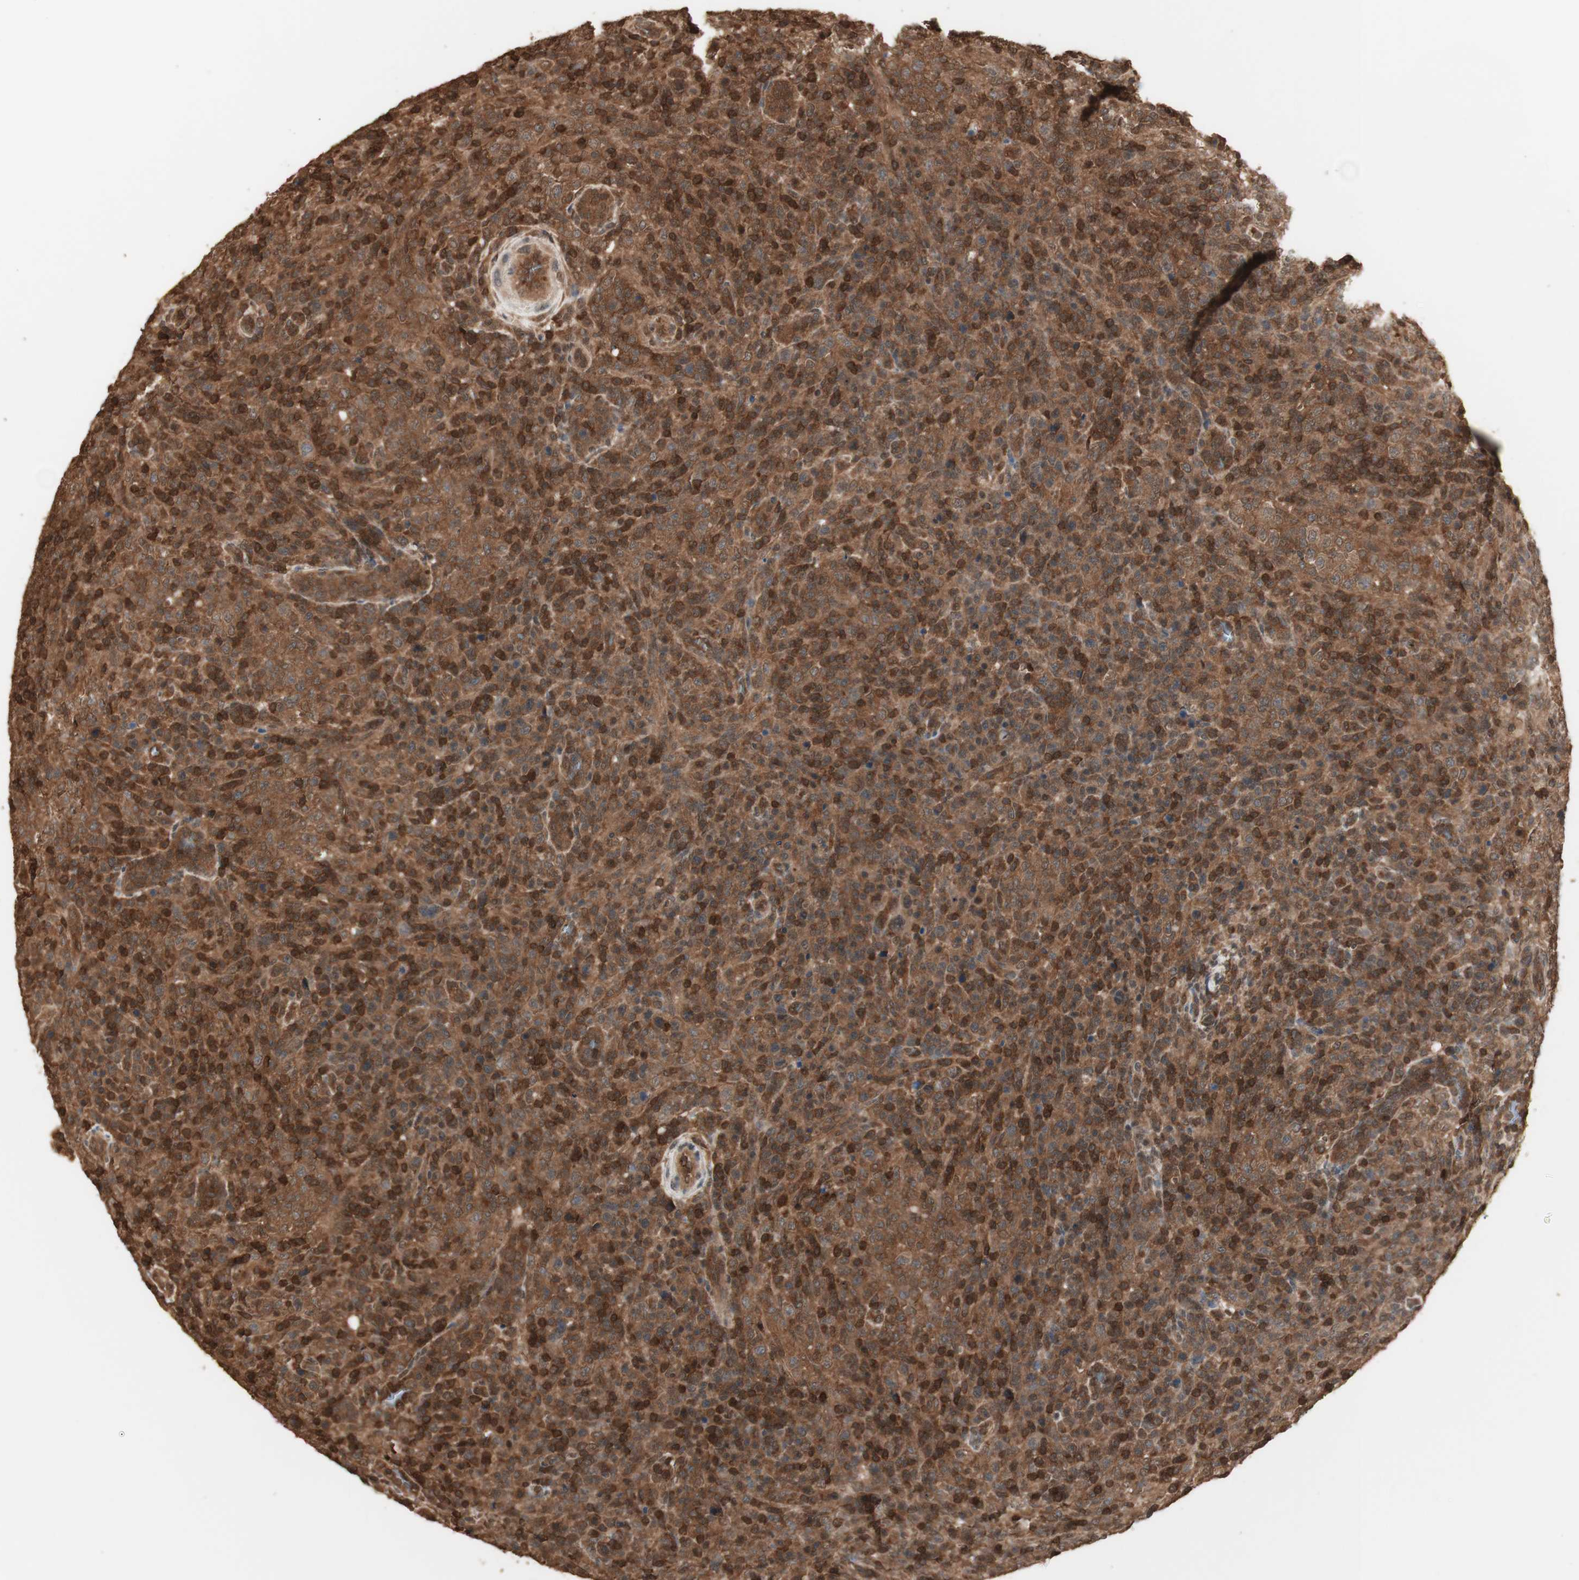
{"staining": {"intensity": "moderate", "quantity": ">75%", "location": "cytoplasmic/membranous,nuclear"}, "tissue": "lymphoma", "cell_type": "Tumor cells", "image_type": "cancer", "snomed": [{"axis": "morphology", "description": "Malignant lymphoma, non-Hodgkin's type, High grade"}, {"axis": "topography", "description": "Lymph node"}], "caption": "Immunohistochemistry micrograph of neoplastic tissue: human high-grade malignant lymphoma, non-Hodgkin's type stained using immunohistochemistry (IHC) displays medium levels of moderate protein expression localized specifically in the cytoplasmic/membranous and nuclear of tumor cells, appearing as a cytoplasmic/membranous and nuclear brown color.", "gene": "YWHAB", "patient": {"sex": "female", "age": 76}}